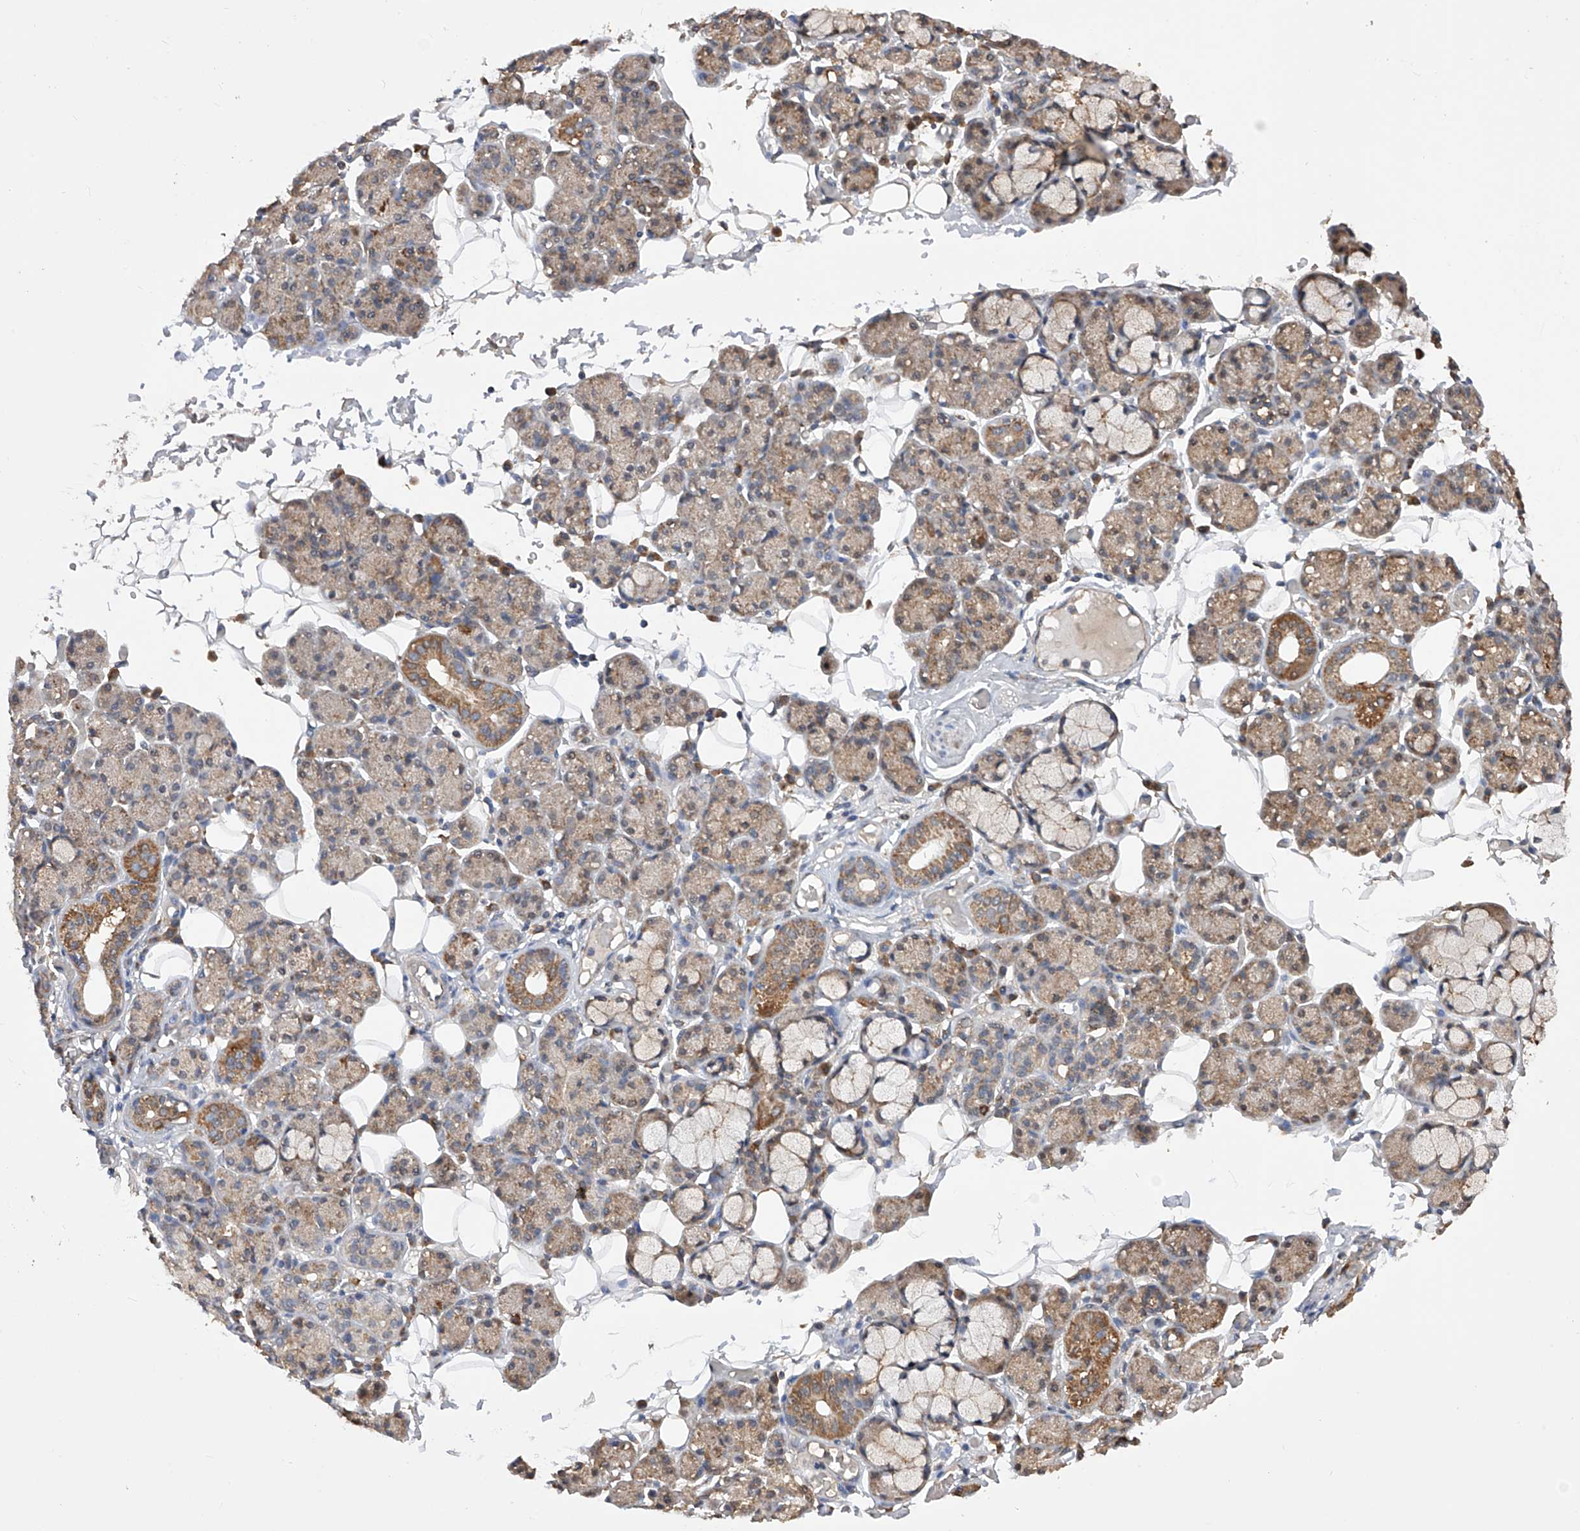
{"staining": {"intensity": "moderate", "quantity": "25%-75%", "location": "cytoplasmic/membranous,nuclear"}, "tissue": "salivary gland", "cell_type": "Glandular cells", "image_type": "normal", "snomed": [{"axis": "morphology", "description": "Normal tissue, NOS"}, {"axis": "topography", "description": "Salivary gland"}], "caption": "A brown stain labels moderate cytoplasmic/membranous,nuclear positivity of a protein in glandular cells of benign salivary gland. (IHC, brightfield microscopy, high magnification).", "gene": "SDHAF4", "patient": {"sex": "male", "age": 63}}